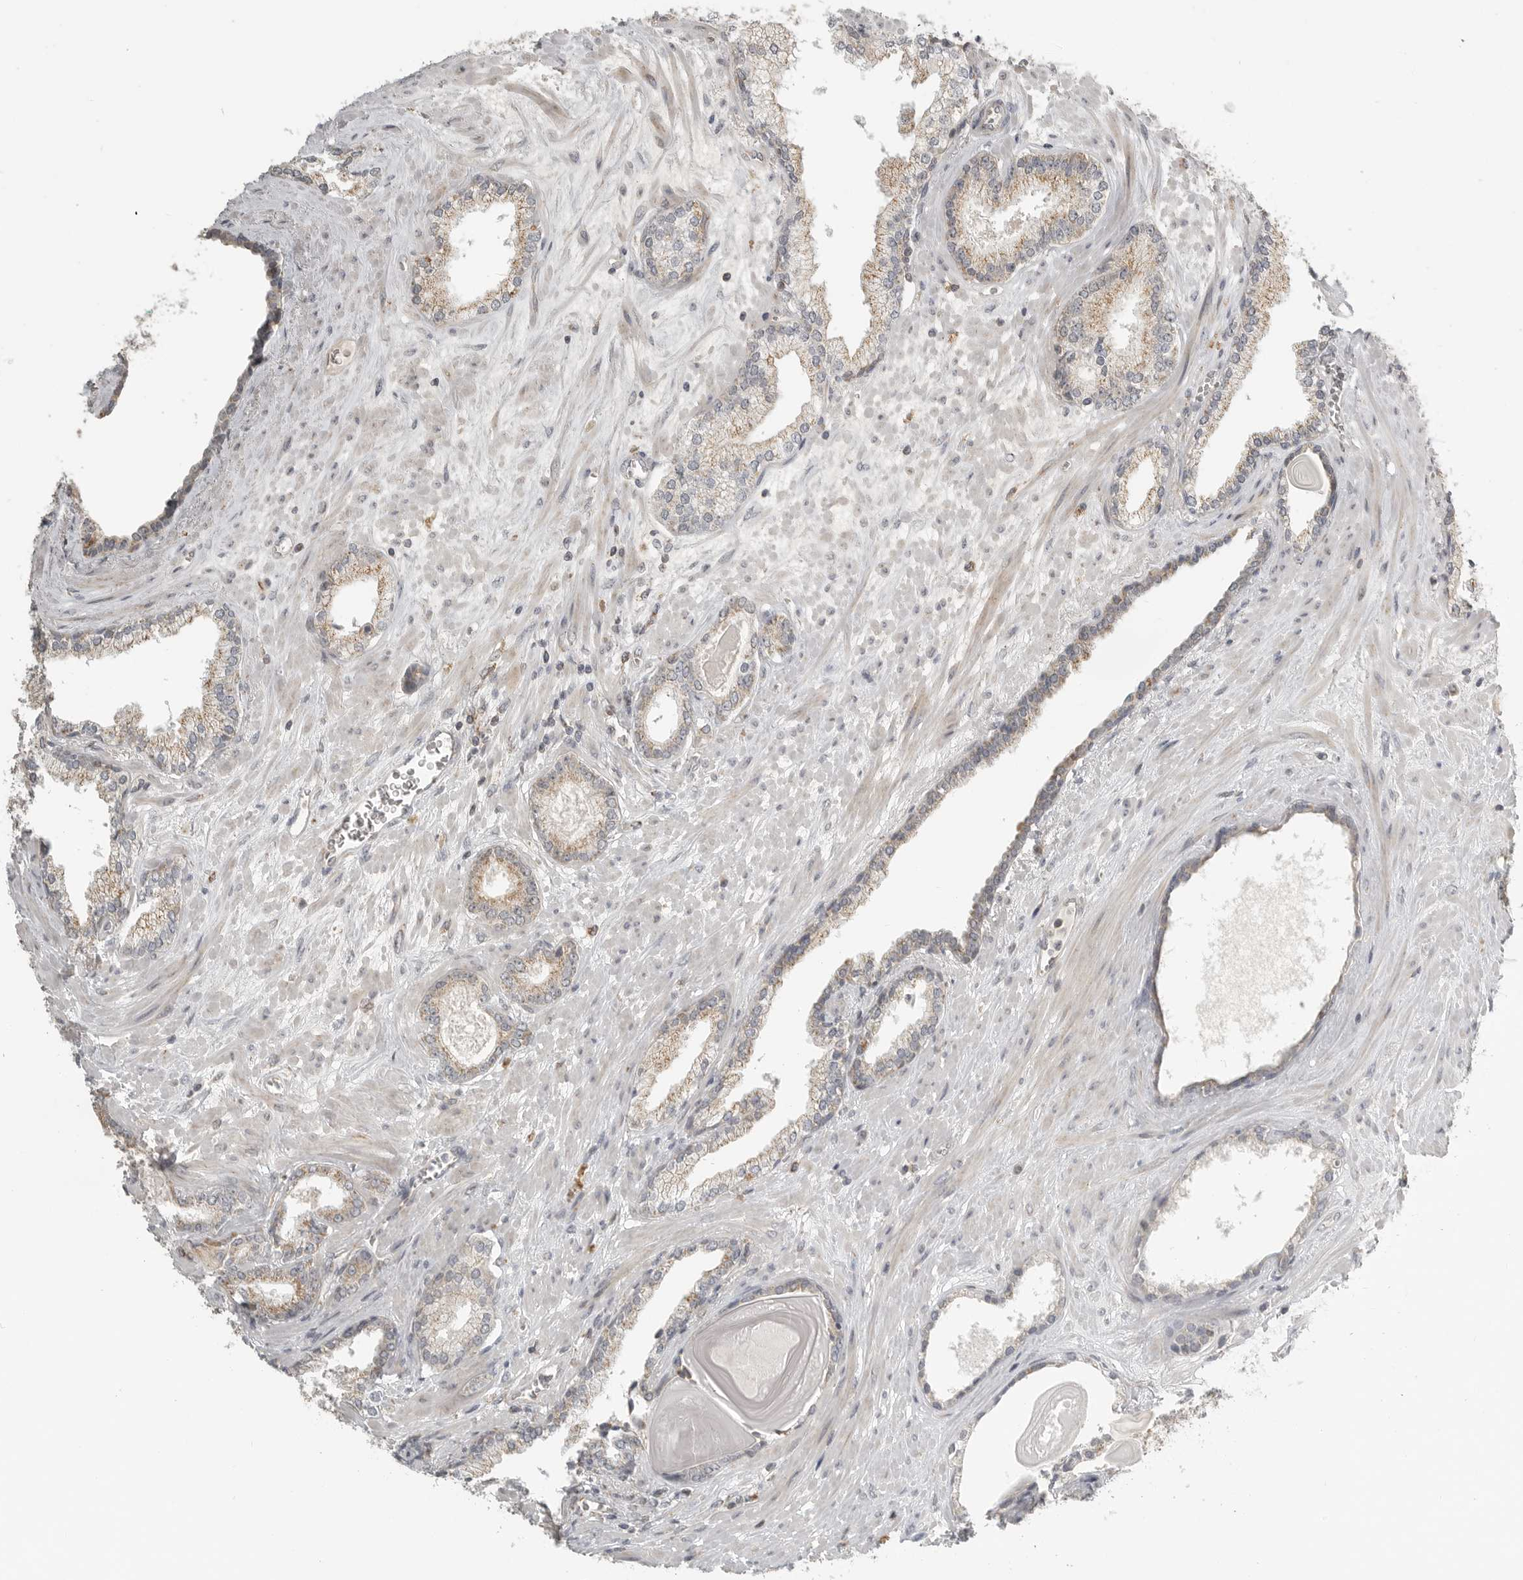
{"staining": {"intensity": "weak", "quantity": "25%-75%", "location": "cytoplasmic/membranous"}, "tissue": "prostate cancer", "cell_type": "Tumor cells", "image_type": "cancer", "snomed": [{"axis": "morphology", "description": "Adenocarcinoma, Low grade"}, {"axis": "topography", "description": "Prostate"}], "caption": "A histopathology image showing weak cytoplasmic/membranous positivity in about 25%-75% of tumor cells in prostate cancer, as visualized by brown immunohistochemical staining.", "gene": "RXFP3", "patient": {"sex": "male", "age": 70}}